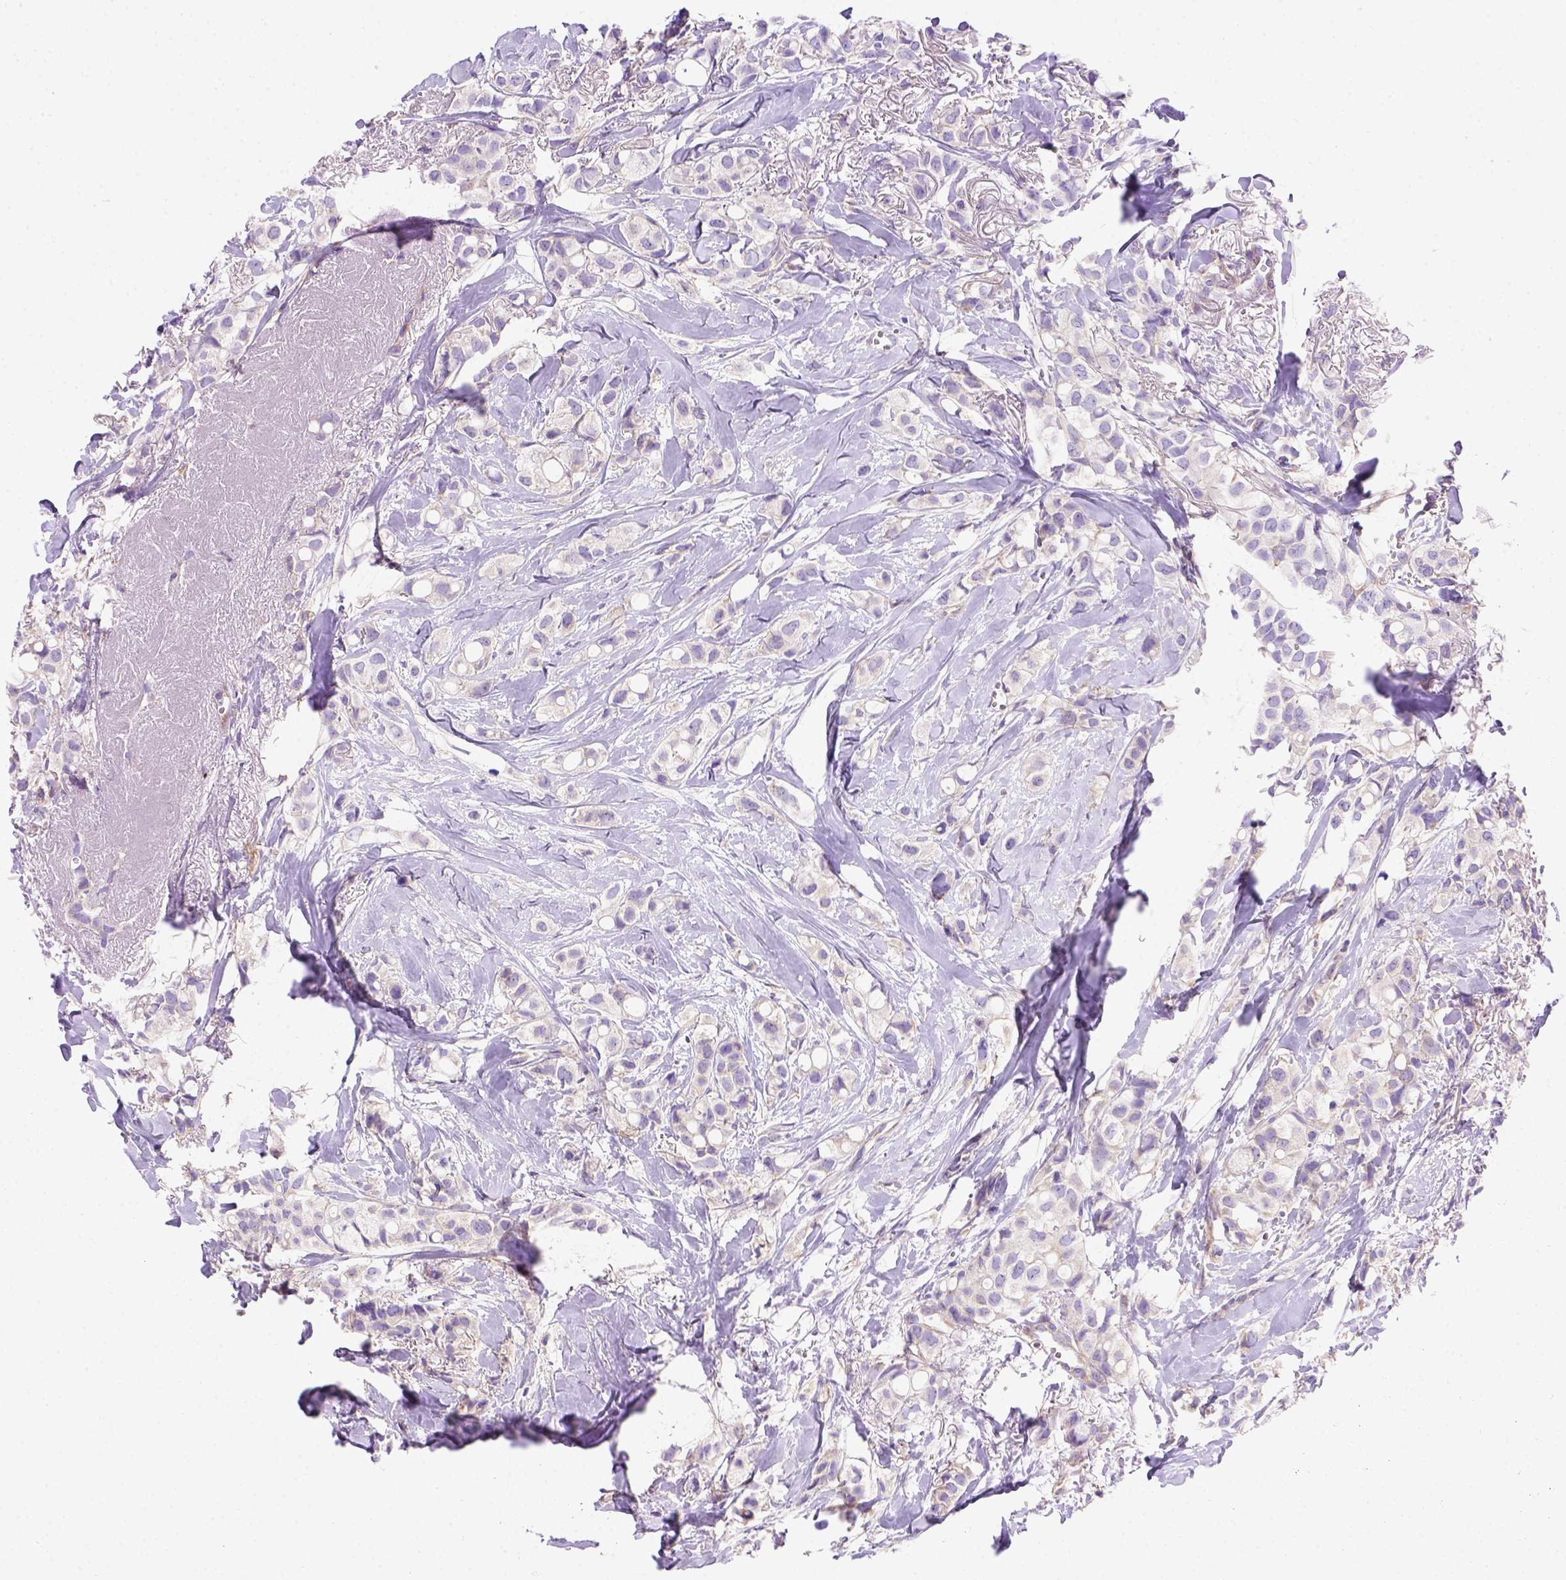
{"staining": {"intensity": "negative", "quantity": "none", "location": "none"}, "tissue": "breast cancer", "cell_type": "Tumor cells", "image_type": "cancer", "snomed": [{"axis": "morphology", "description": "Duct carcinoma"}, {"axis": "topography", "description": "Breast"}], "caption": "An IHC photomicrograph of intraductal carcinoma (breast) is shown. There is no staining in tumor cells of intraductal carcinoma (breast). The staining was performed using DAB to visualize the protein expression in brown, while the nuclei were stained in blue with hematoxylin (Magnification: 20x).", "gene": "FOXI1", "patient": {"sex": "female", "age": 85}}